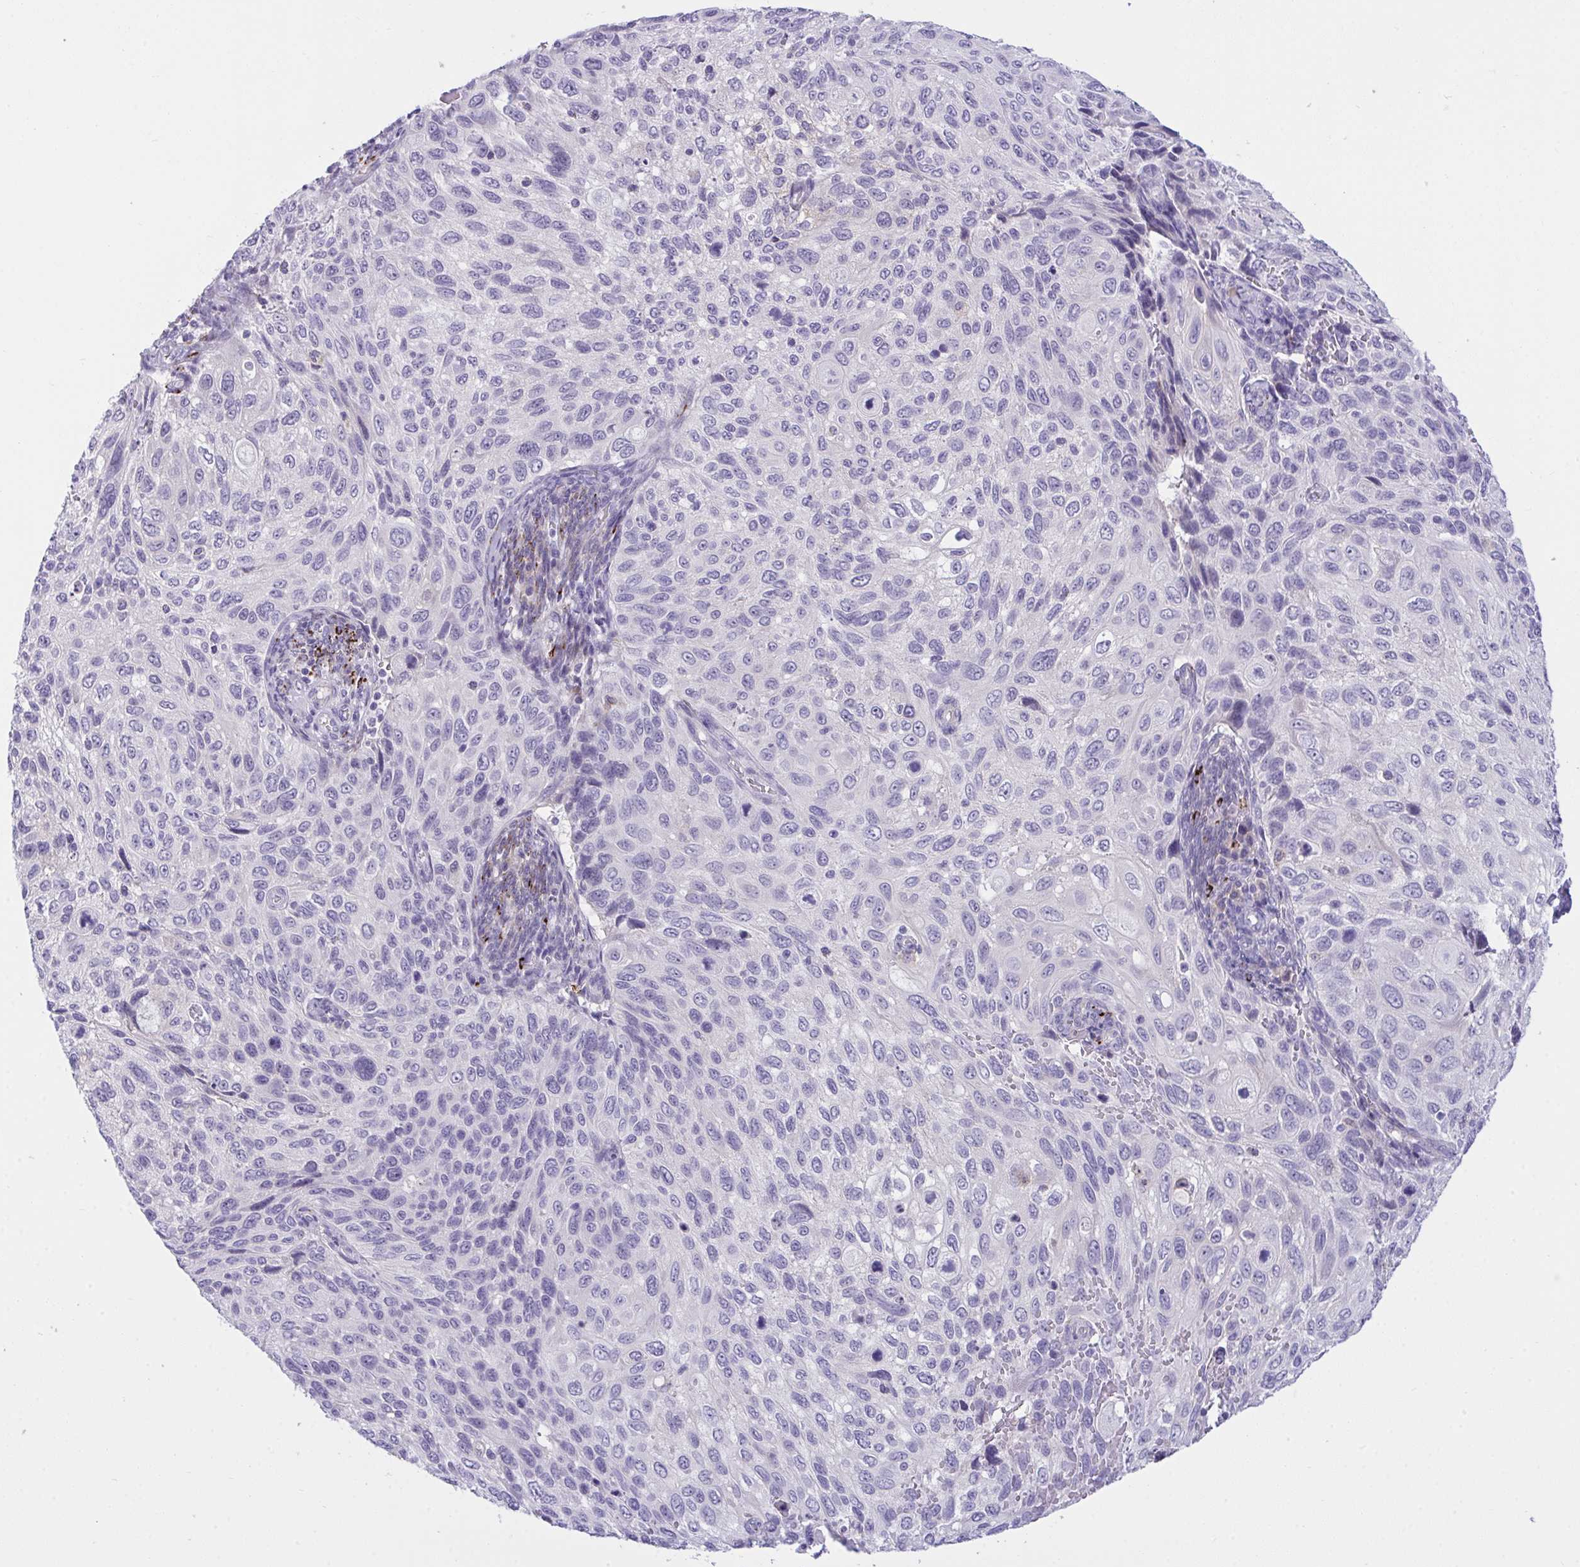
{"staining": {"intensity": "negative", "quantity": "none", "location": "none"}, "tissue": "cervical cancer", "cell_type": "Tumor cells", "image_type": "cancer", "snomed": [{"axis": "morphology", "description": "Squamous cell carcinoma, NOS"}, {"axis": "topography", "description": "Cervix"}], "caption": "Tumor cells show no significant protein positivity in cervical cancer (squamous cell carcinoma).", "gene": "SEMA6B", "patient": {"sex": "female", "age": 70}}